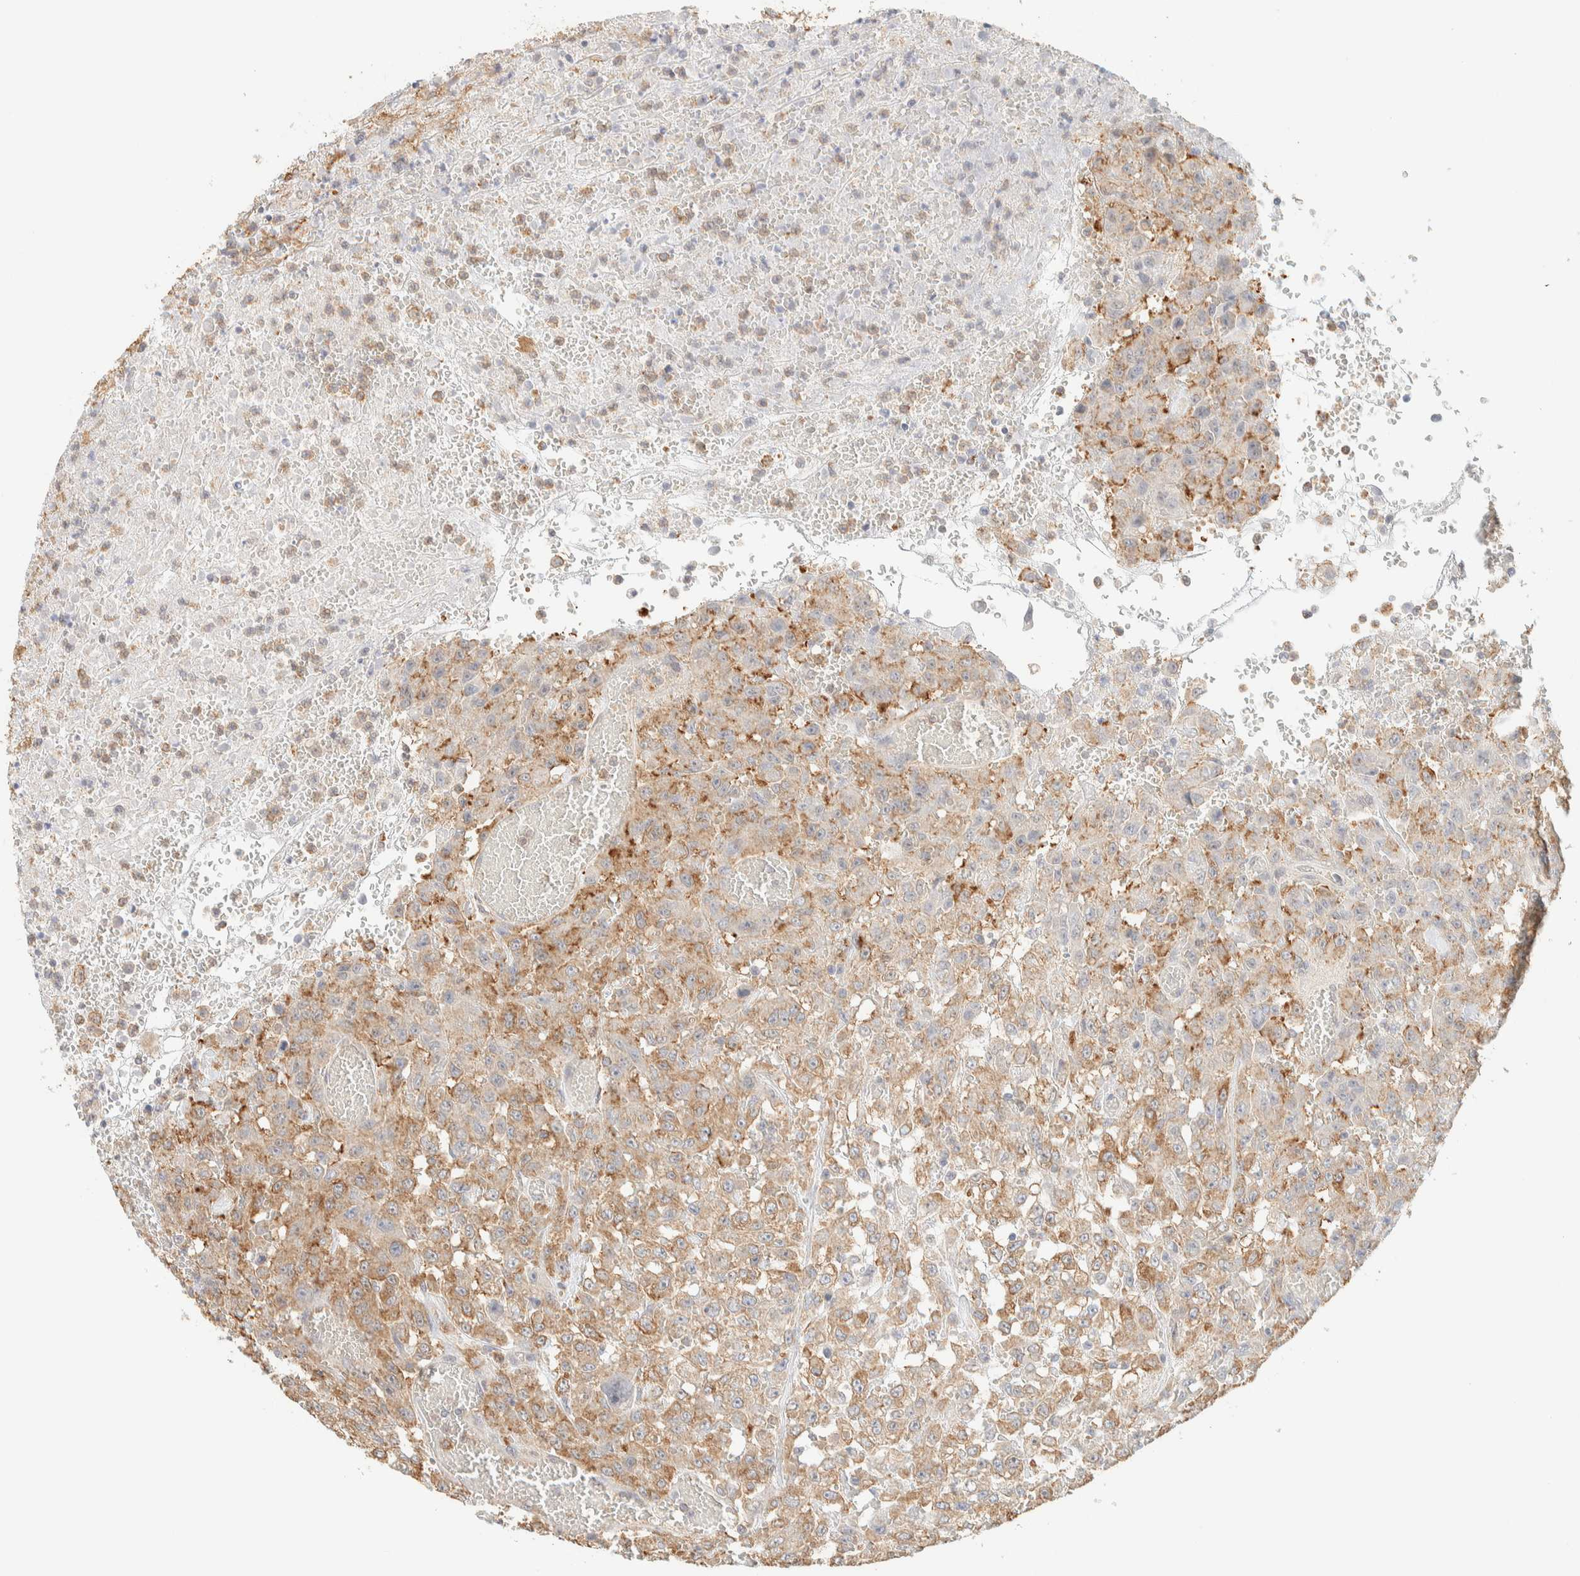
{"staining": {"intensity": "weak", "quantity": ">75%", "location": "cytoplasmic/membranous"}, "tissue": "urothelial cancer", "cell_type": "Tumor cells", "image_type": "cancer", "snomed": [{"axis": "morphology", "description": "Urothelial carcinoma, High grade"}, {"axis": "topography", "description": "Urinary bladder"}], "caption": "The image demonstrates a brown stain indicating the presence of a protein in the cytoplasmic/membranous of tumor cells in high-grade urothelial carcinoma. The staining was performed using DAB, with brown indicating positive protein expression. Nuclei are stained blue with hematoxylin.", "gene": "TBC1D8B", "patient": {"sex": "male", "age": 46}}